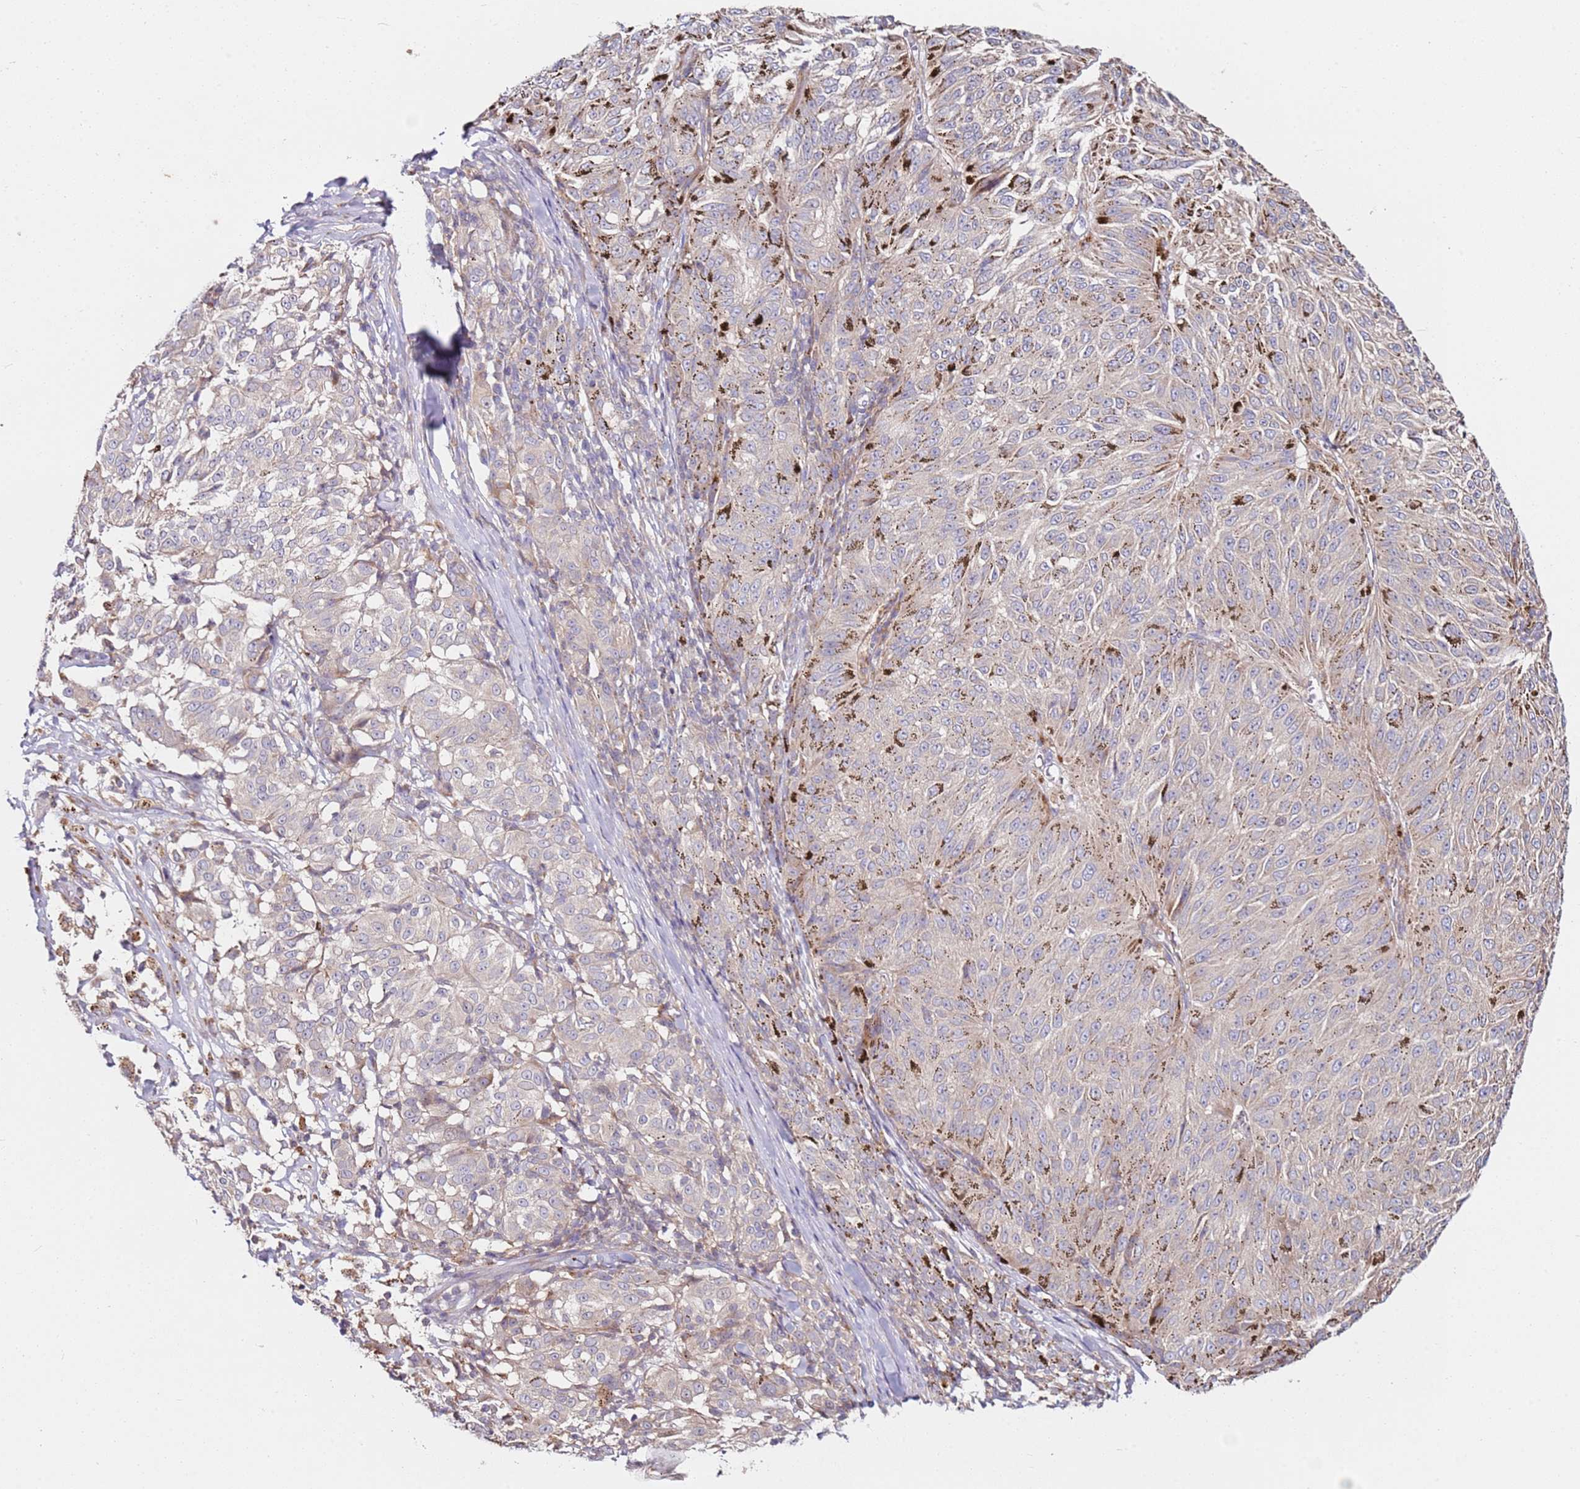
{"staining": {"intensity": "negative", "quantity": "none", "location": "none"}, "tissue": "melanoma", "cell_type": "Tumor cells", "image_type": "cancer", "snomed": [{"axis": "morphology", "description": "Malignant melanoma, NOS"}, {"axis": "topography", "description": "Skin"}], "caption": "Immunohistochemical staining of malignant melanoma reveals no significant positivity in tumor cells. (DAB (3,3'-diaminobenzidine) IHC visualized using brightfield microscopy, high magnification).", "gene": "CNOT9", "patient": {"sex": "female", "age": 72}}